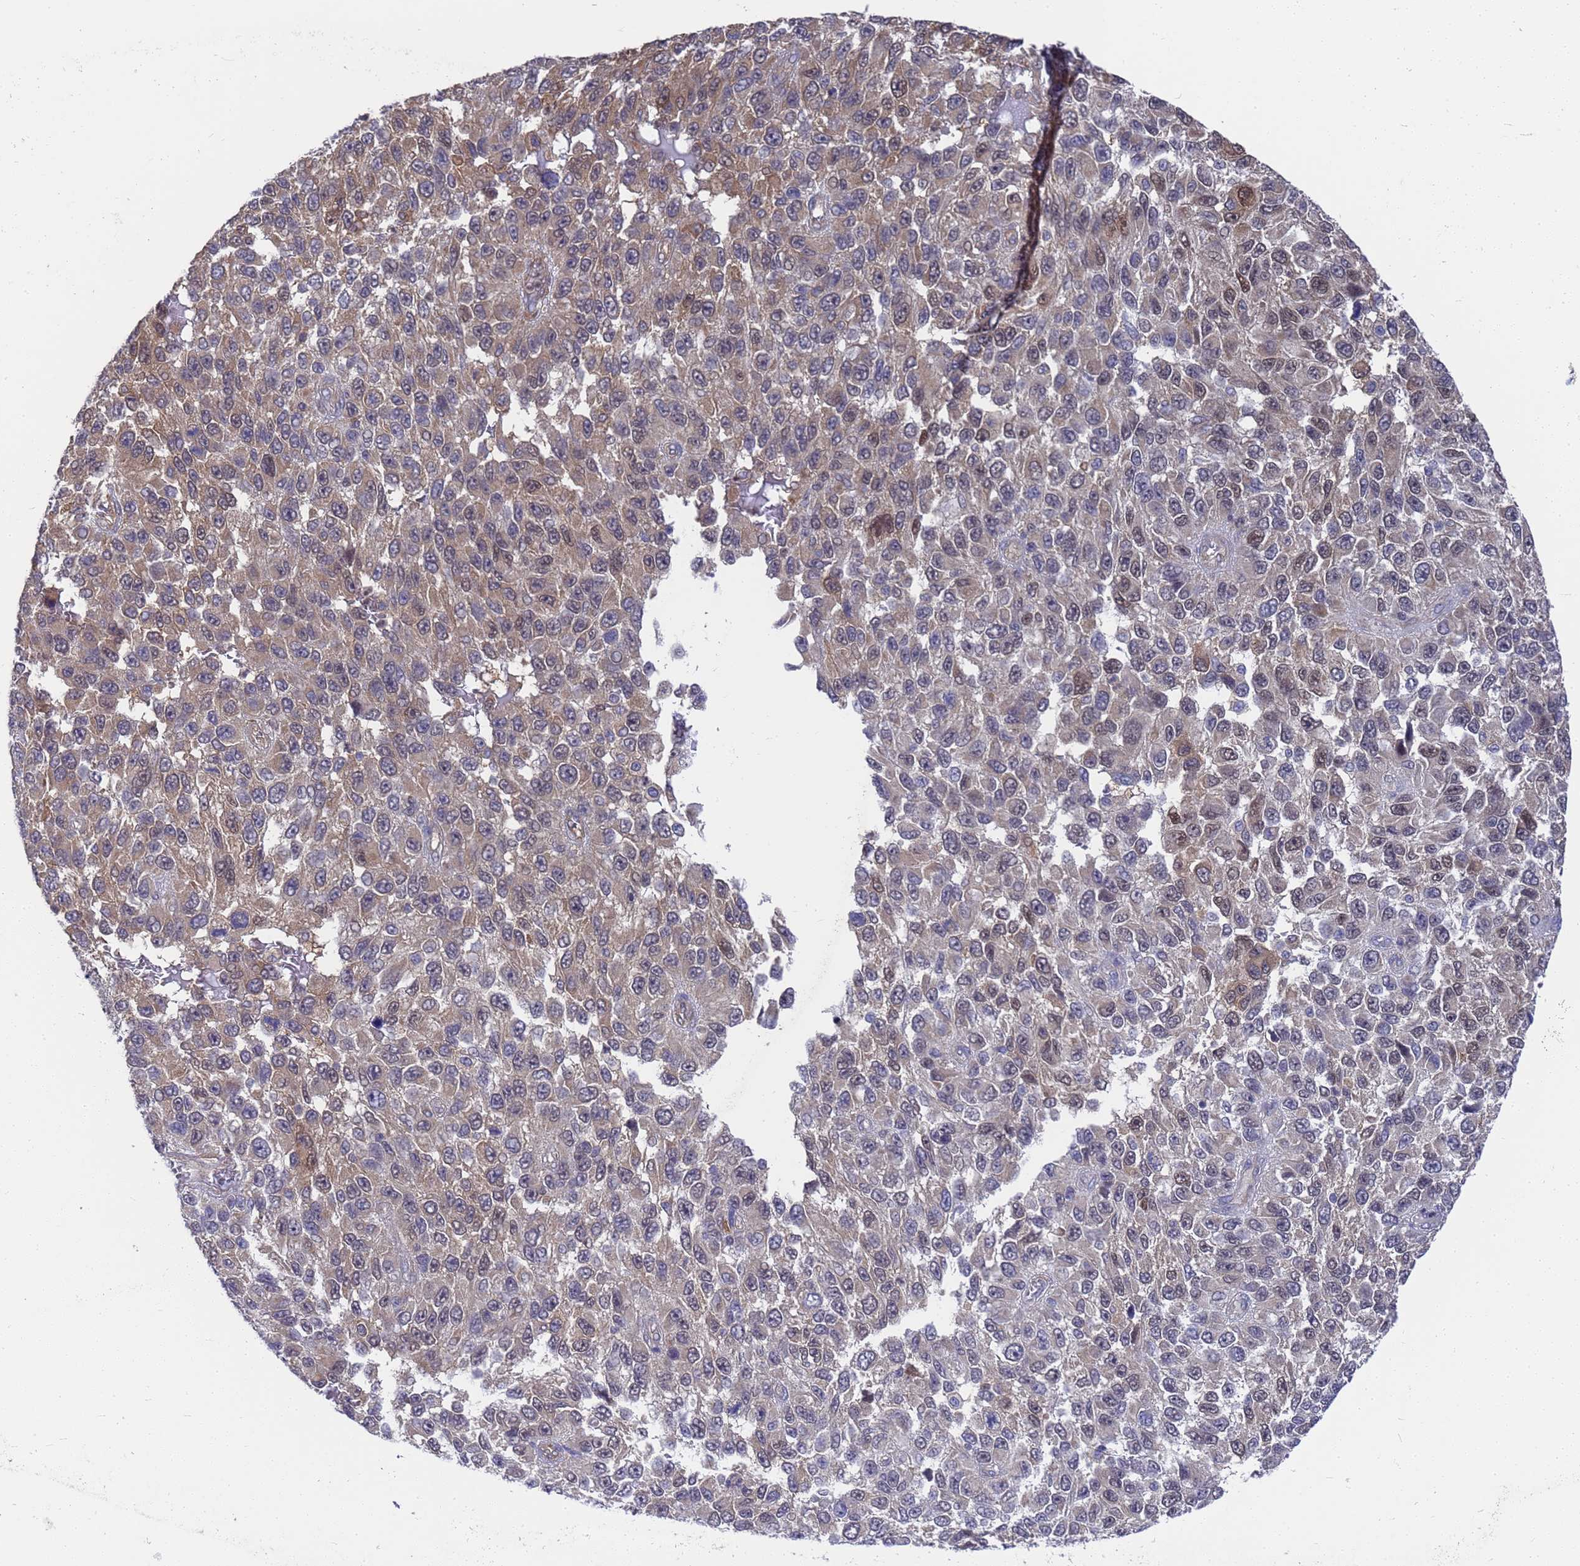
{"staining": {"intensity": "moderate", "quantity": "<25%", "location": "cytoplasmic/membranous"}, "tissue": "melanoma", "cell_type": "Tumor cells", "image_type": "cancer", "snomed": [{"axis": "morphology", "description": "Normal tissue, NOS"}, {"axis": "morphology", "description": "Malignant melanoma, NOS"}, {"axis": "topography", "description": "Skin"}], "caption": "A histopathology image showing moderate cytoplasmic/membranous staining in approximately <25% of tumor cells in melanoma, as visualized by brown immunohistochemical staining.", "gene": "SLC35E2B", "patient": {"sex": "female", "age": 96}}